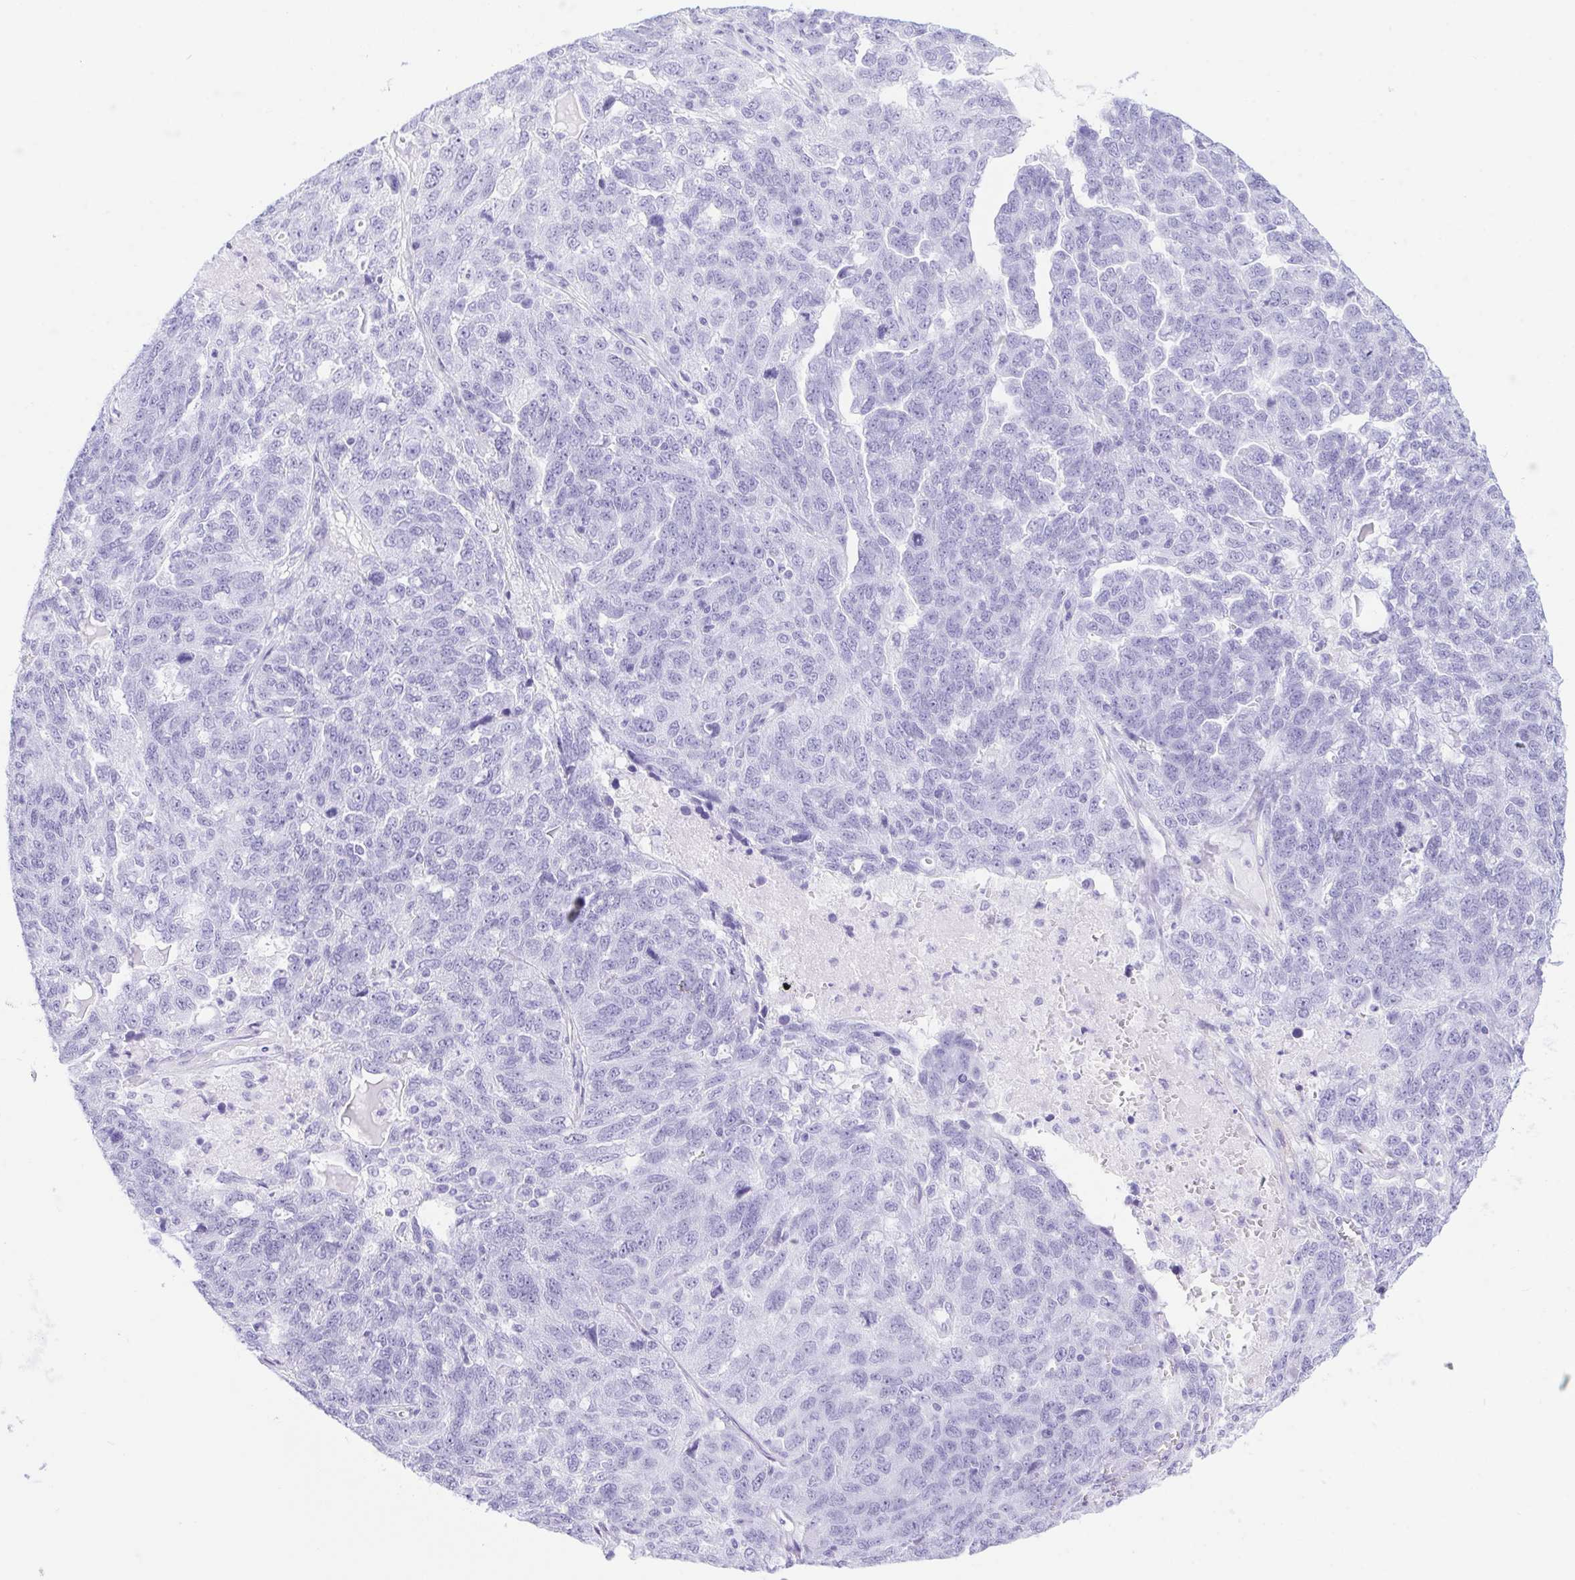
{"staining": {"intensity": "negative", "quantity": "none", "location": "none"}, "tissue": "ovarian cancer", "cell_type": "Tumor cells", "image_type": "cancer", "snomed": [{"axis": "morphology", "description": "Cystadenocarcinoma, serous, NOS"}, {"axis": "topography", "description": "Ovary"}], "caption": "Human serous cystadenocarcinoma (ovarian) stained for a protein using IHC reveals no positivity in tumor cells.", "gene": "DDX17", "patient": {"sex": "female", "age": 71}}